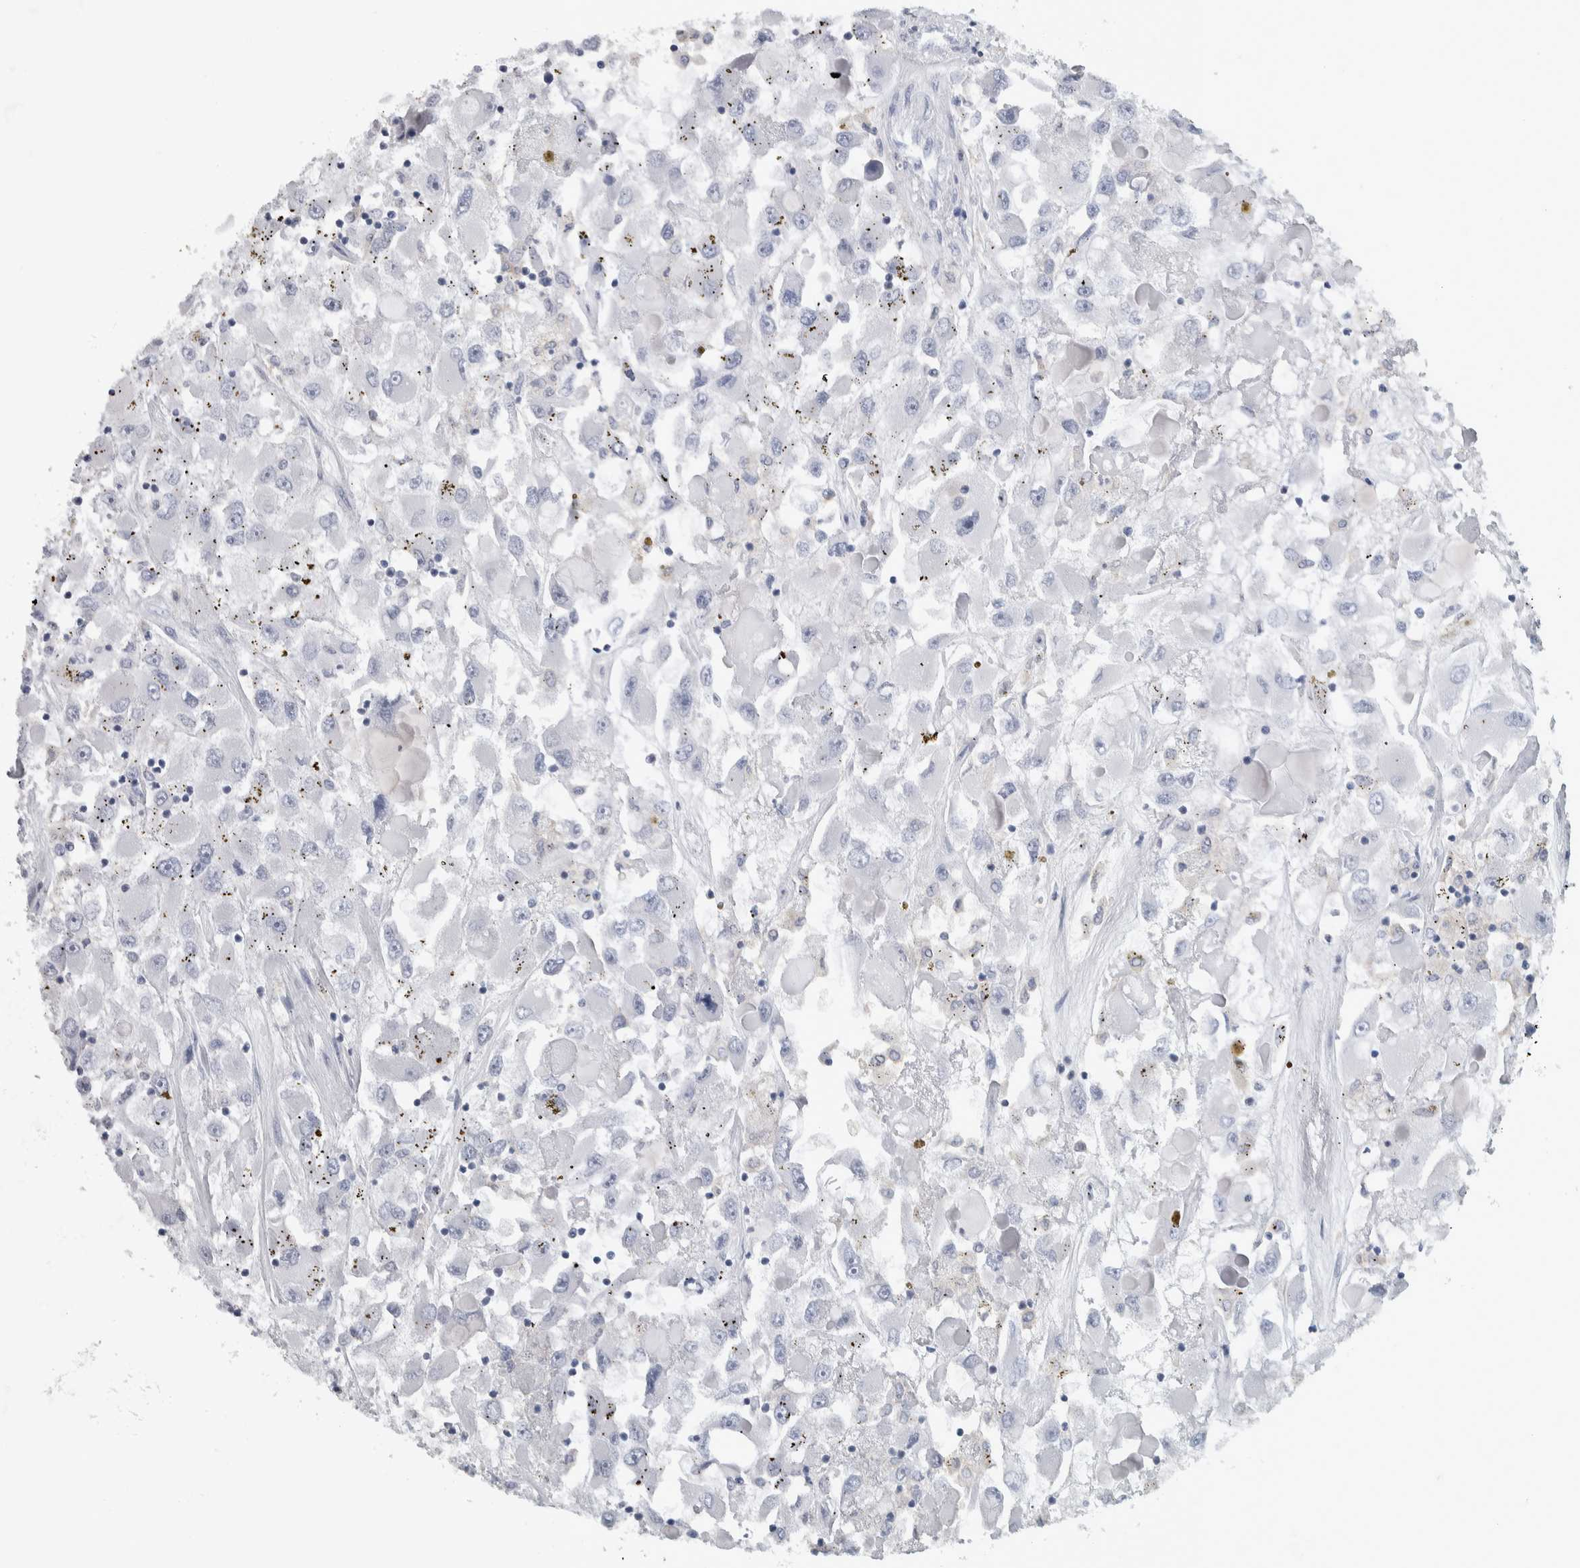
{"staining": {"intensity": "negative", "quantity": "none", "location": "none"}, "tissue": "renal cancer", "cell_type": "Tumor cells", "image_type": "cancer", "snomed": [{"axis": "morphology", "description": "Adenocarcinoma, NOS"}, {"axis": "topography", "description": "Kidney"}], "caption": "Histopathology image shows no significant protein expression in tumor cells of renal cancer.", "gene": "SKAP2", "patient": {"sex": "female", "age": 52}}